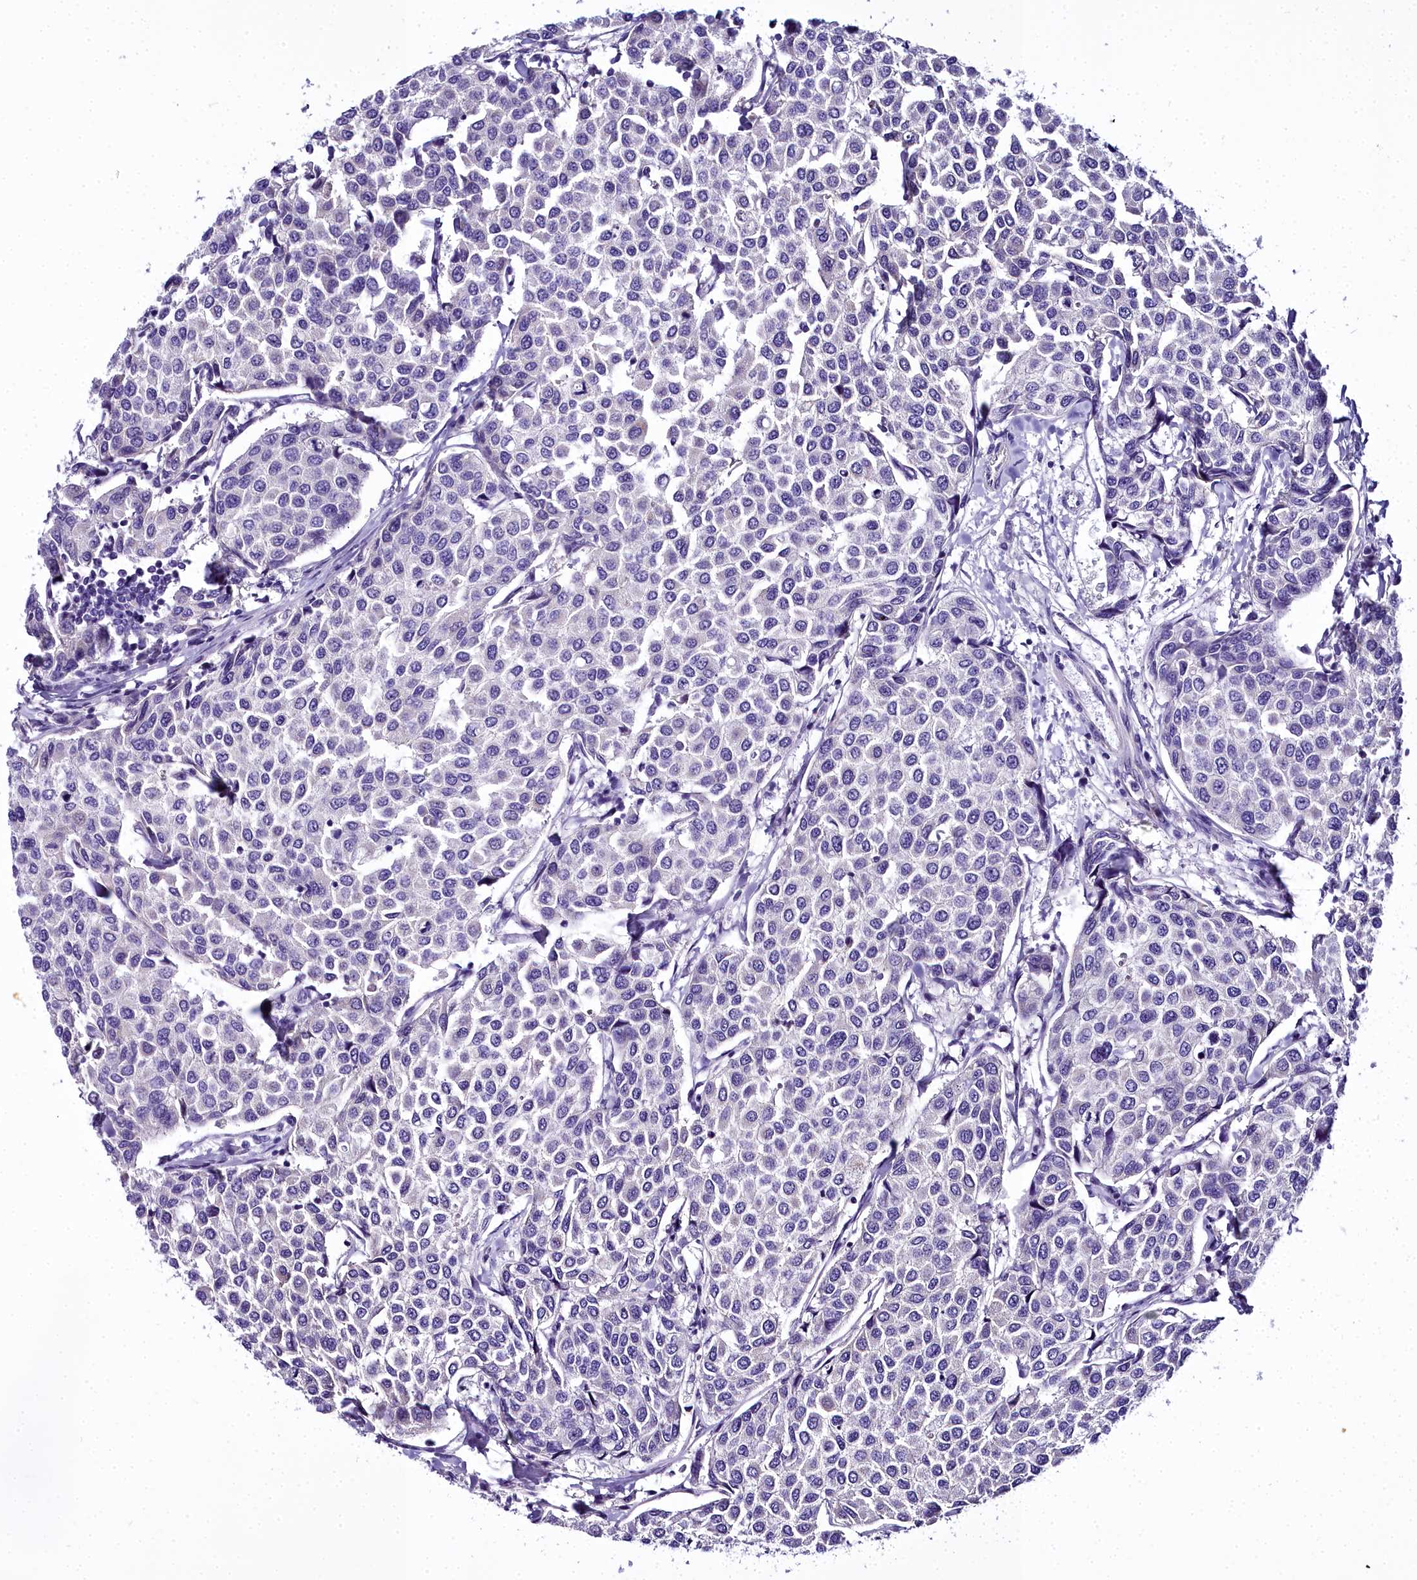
{"staining": {"intensity": "negative", "quantity": "none", "location": "none"}, "tissue": "breast cancer", "cell_type": "Tumor cells", "image_type": "cancer", "snomed": [{"axis": "morphology", "description": "Duct carcinoma"}, {"axis": "topography", "description": "Breast"}], "caption": "High power microscopy histopathology image of an immunohistochemistry micrograph of invasive ductal carcinoma (breast), revealing no significant staining in tumor cells.", "gene": "TIMM22", "patient": {"sex": "female", "age": 55}}